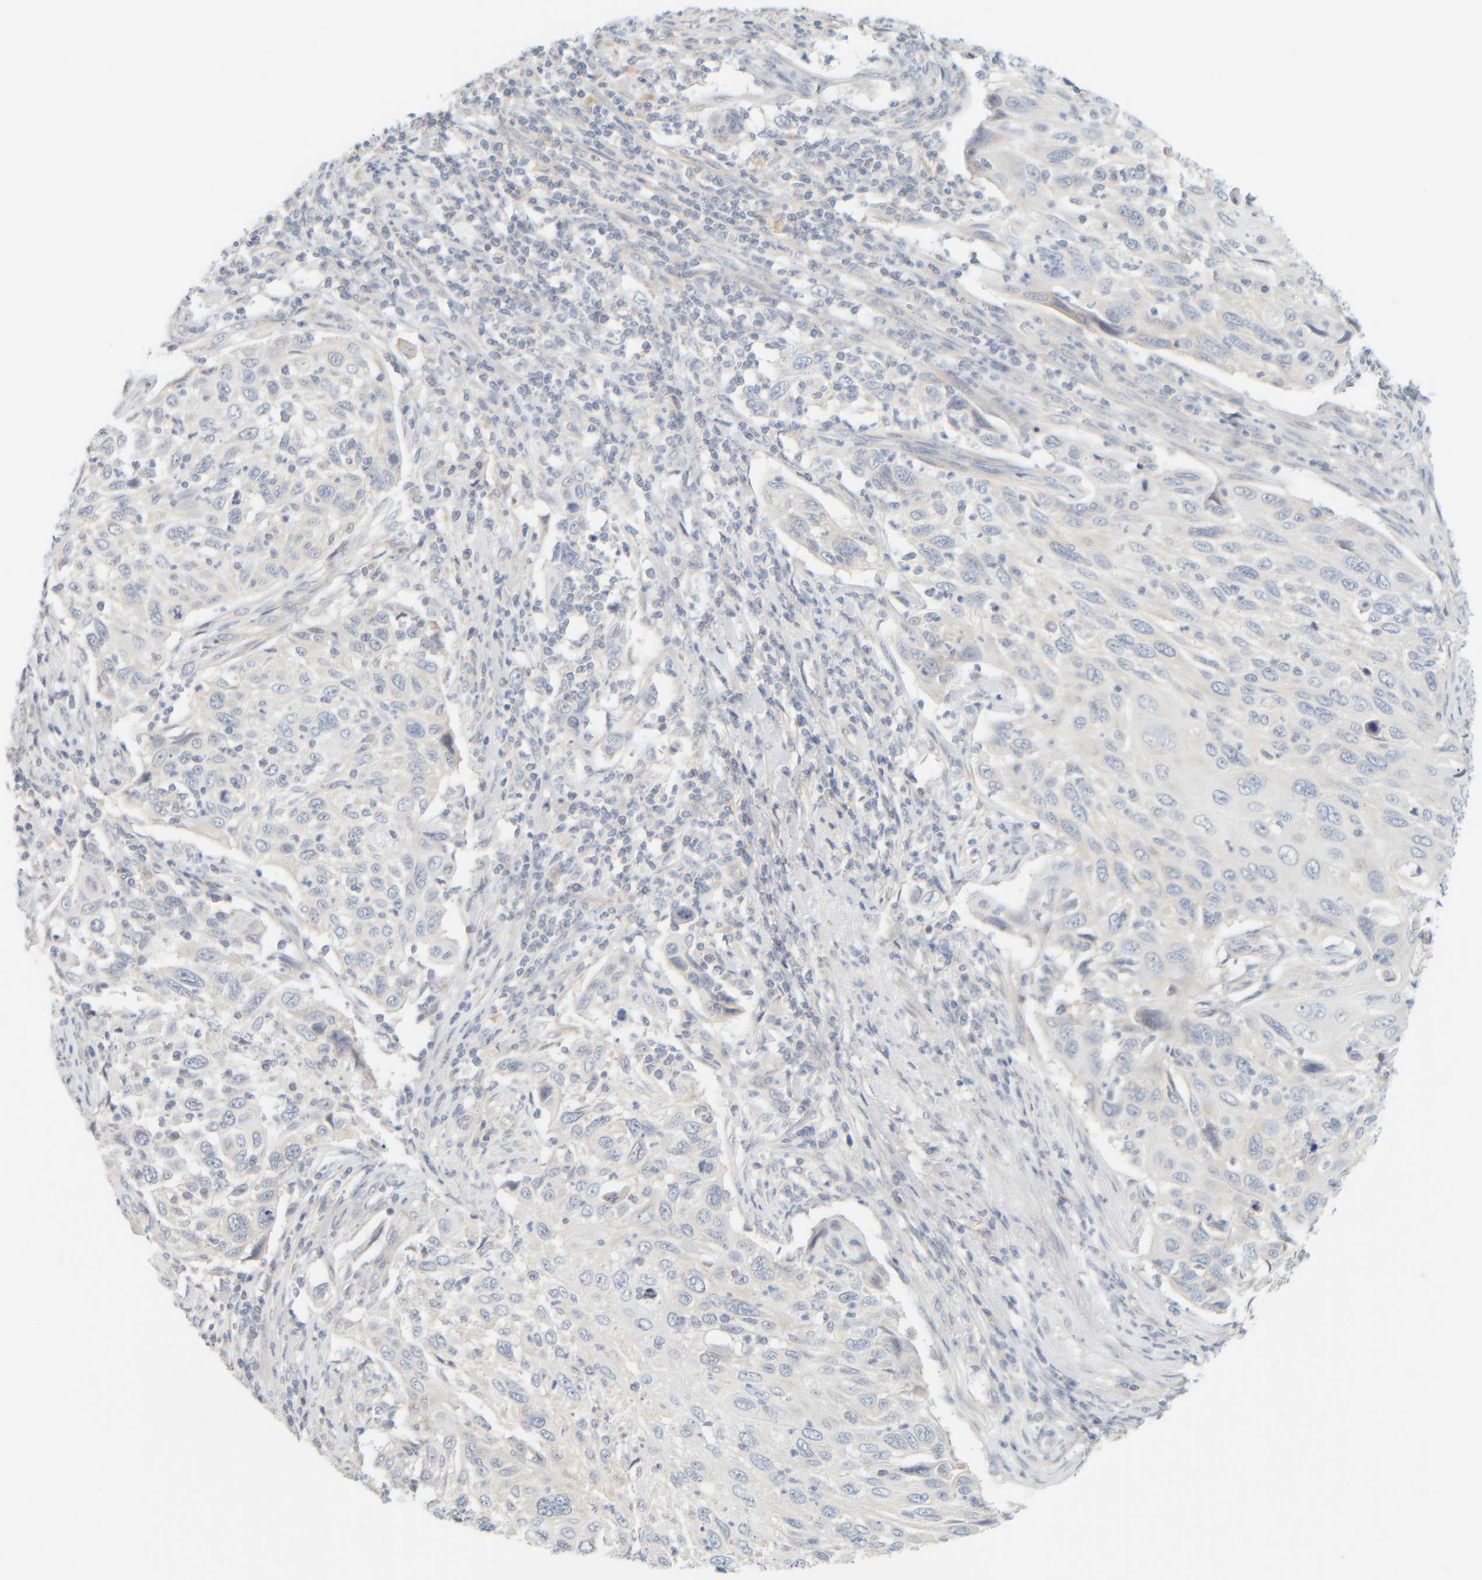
{"staining": {"intensity": "negative", "quantity": "none", "location": "none"}, "tissue": "cervical cancer", "cell_type": "Tumor cells", "image_type": "cancer", "snomed": [{"axis": "morphology", "description": "Squamous cell carcinoma, NOS"}, {"axis": "topography", "description": "Cervix"}], "caption": "The photomicrograph displays no significant positivity in tumor cells of squamous cell carcinoma (cervical).", "gene": "PTGES3L-AARSD1", "patient": {"sex": "female", "age": 70}}